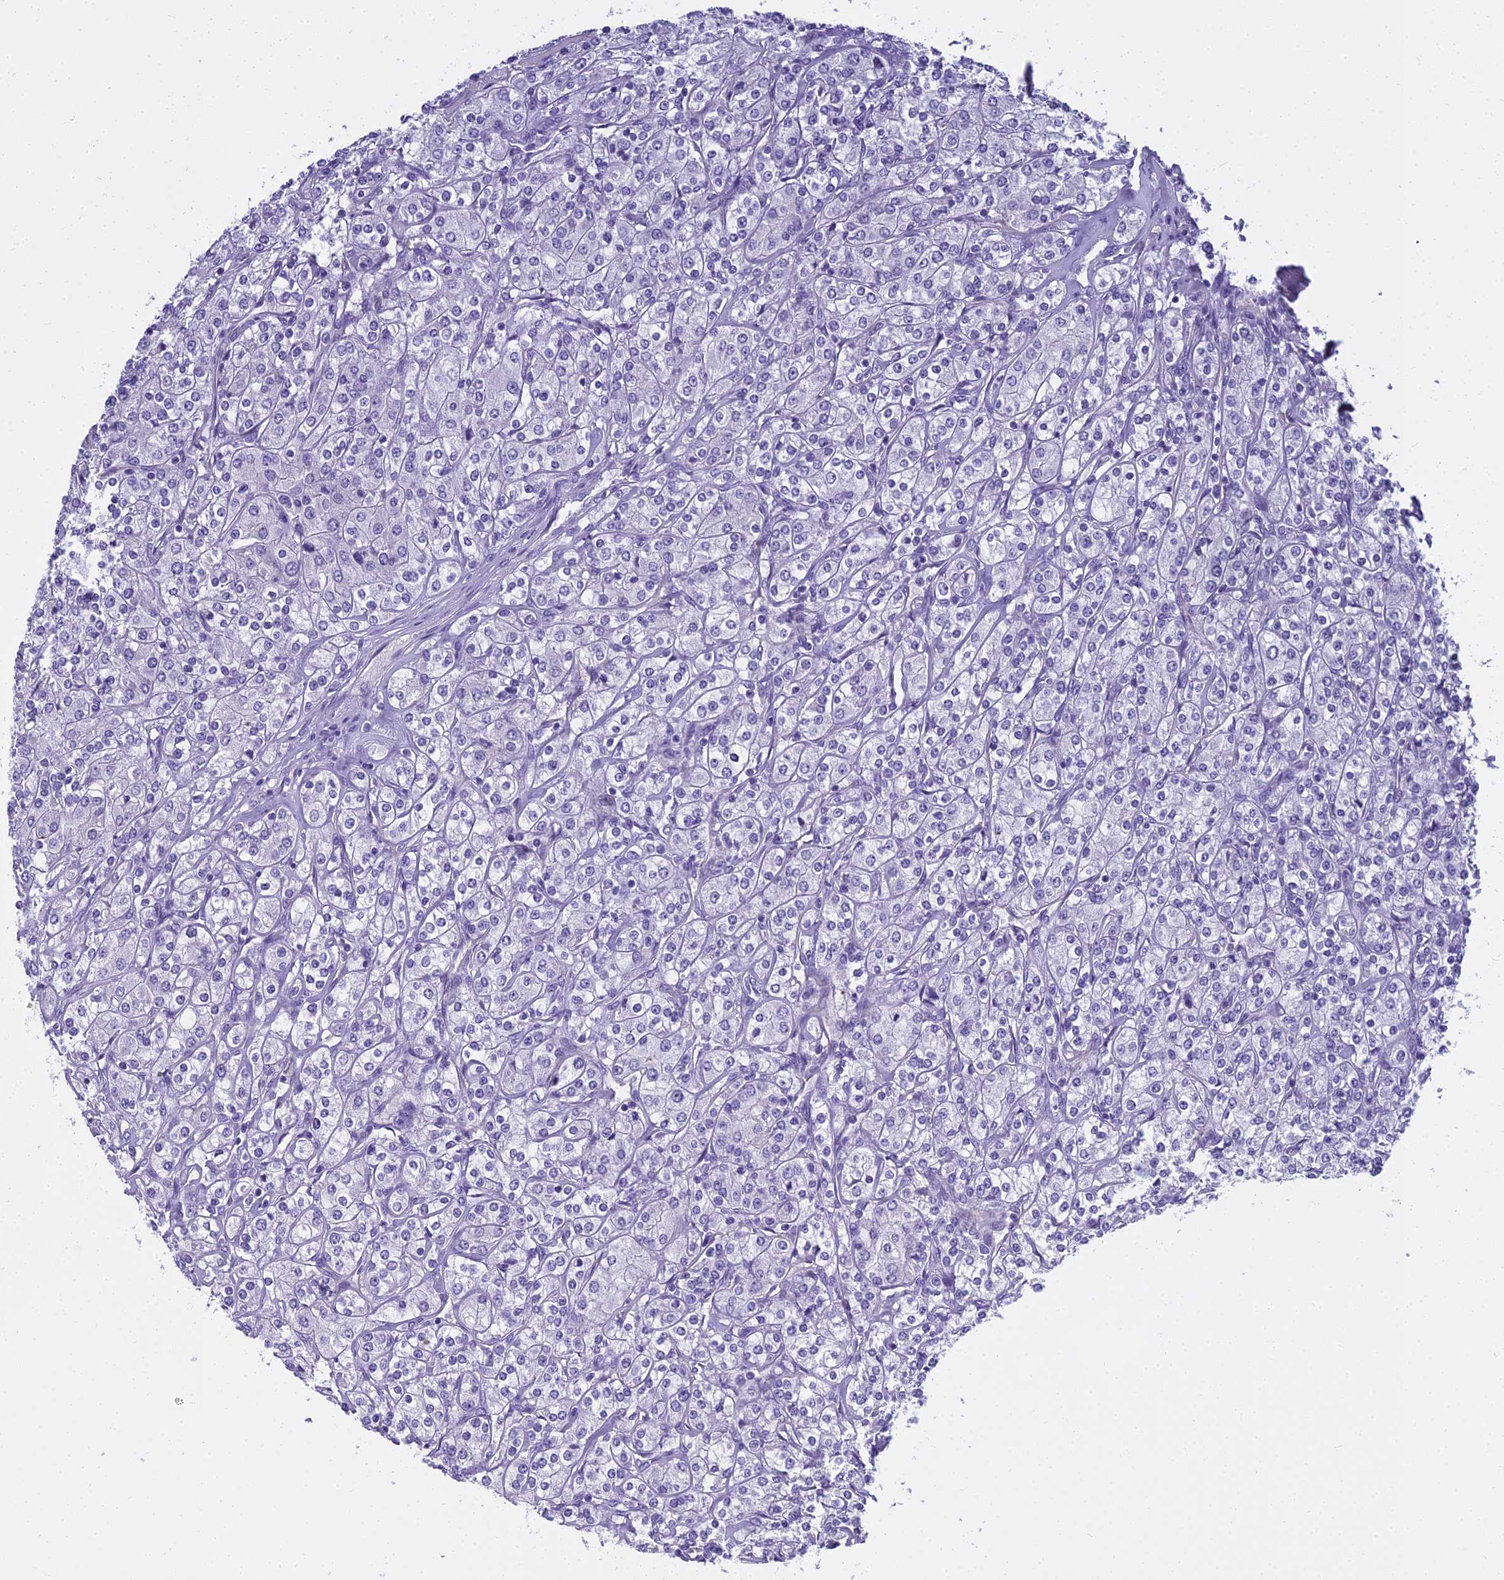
{"staining": {"intensity": "negative", "quantity": "none", "location": "none"}, "tissue": "renal cancer", "cell_type": "Tumor cells", "image_type": "cancer", "snomed": [{"axis": "morphology", "description": "Adenocarcinoma, NOS"}, {"axis": "topography", "description": "Kidney"}], "caption": "DAB (3,3'-diaminobenzidine) immunohistochemical staining of renal cancer exhibits no significant staining in tumor cells.", "gene": "NINJ1", "patient": {"sex": "male", "age": 77}}